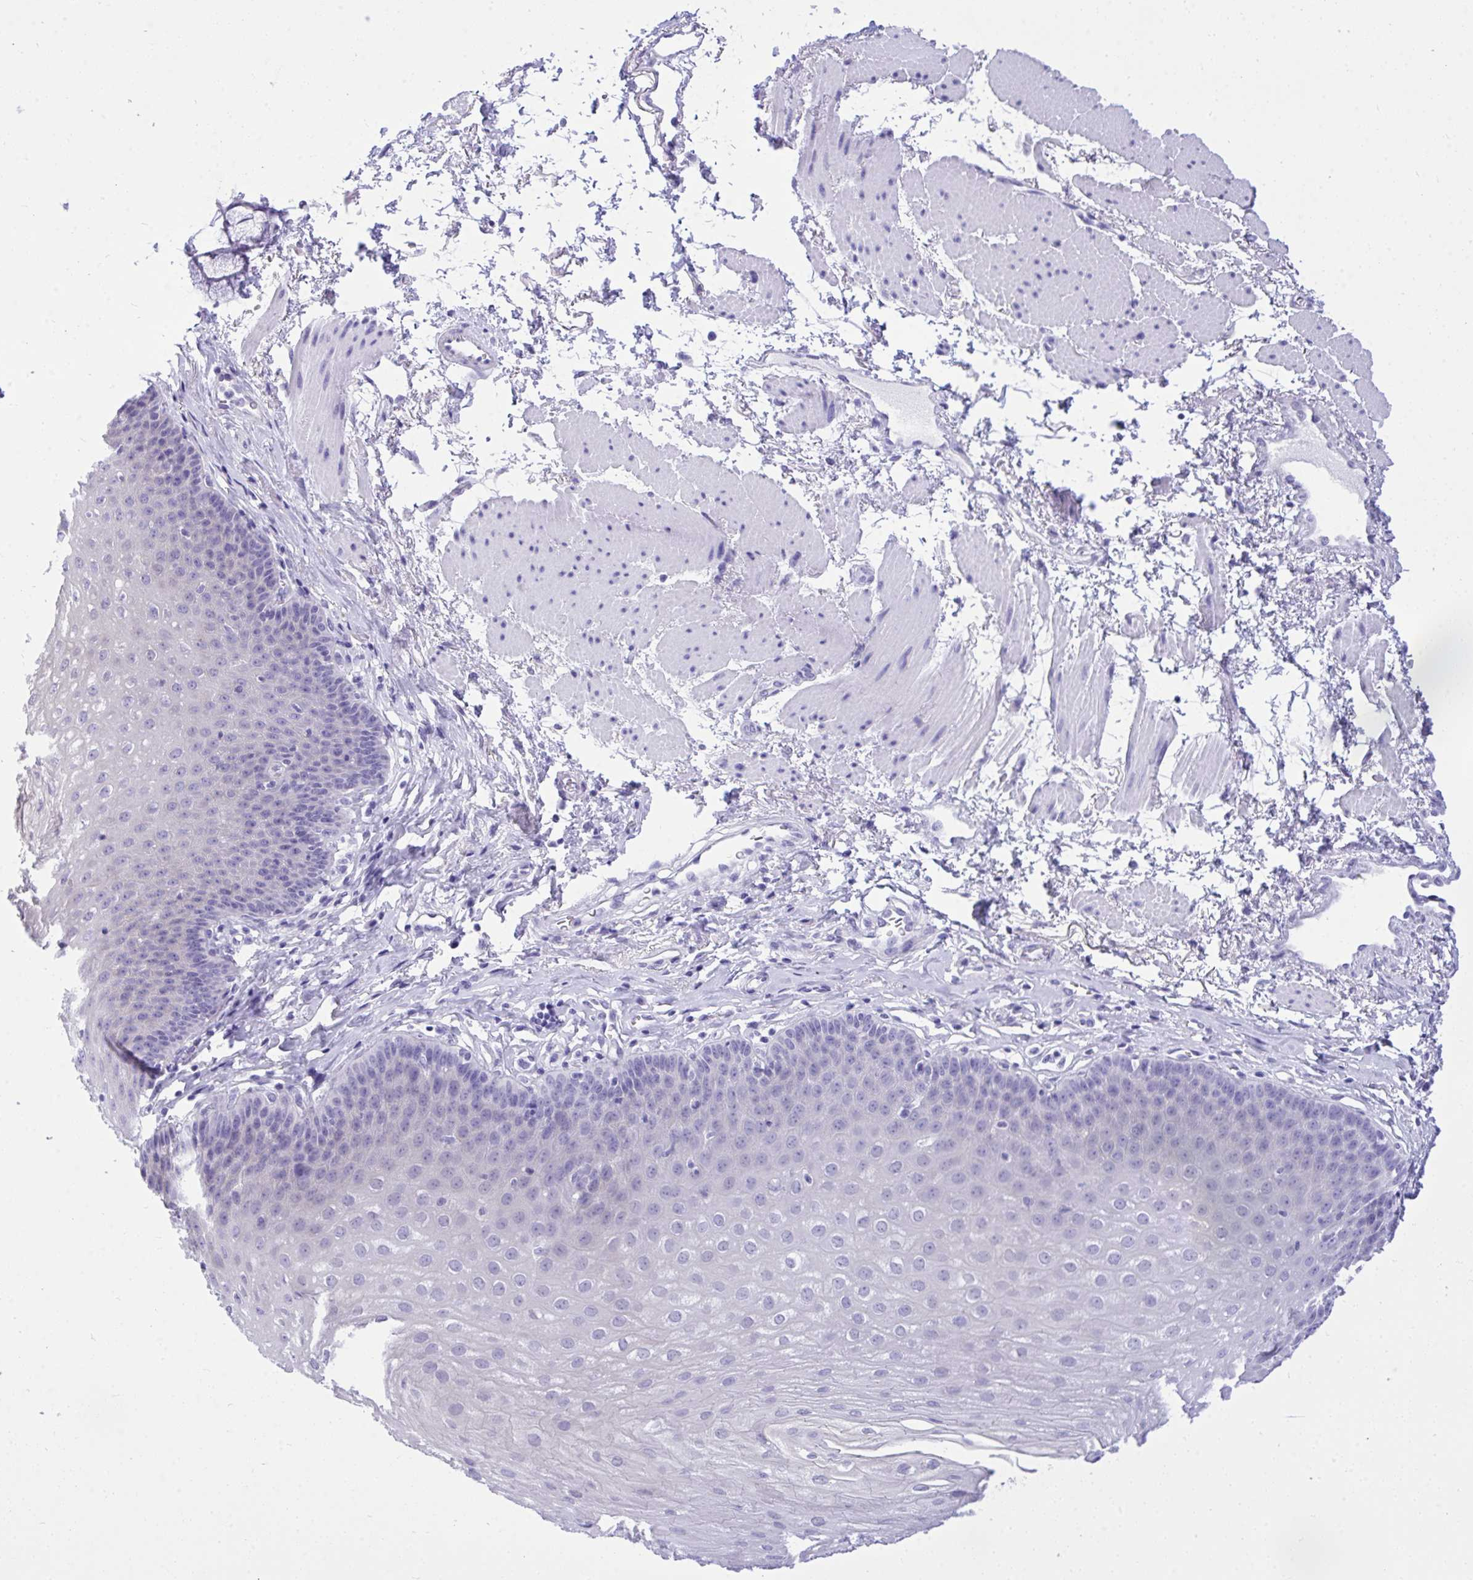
{"staining": {"intensity": "negative", "quantity": "none", "location": "none"}, "tissue": "esophagus", "cell_type": "Squamous epithelial cells", "image_type": "normal", "snomed": [{"axis": "morphology", "description": "Normal tissue, NOS"}, {"axis": "topography", "description": "Esophagus"}], "caption": "This histopathology image is of unremarkable esophagus stained with immunohistochemistry (IHC) to label a protein in brown with the nuclei are counter-stained blue. There is no positivity in squamous epithelial cells. (DAB immunohistochemistry with hematoxylin counter stain).", "gene": "TLN2", "patient": {"sex": "female", "age": 81}}